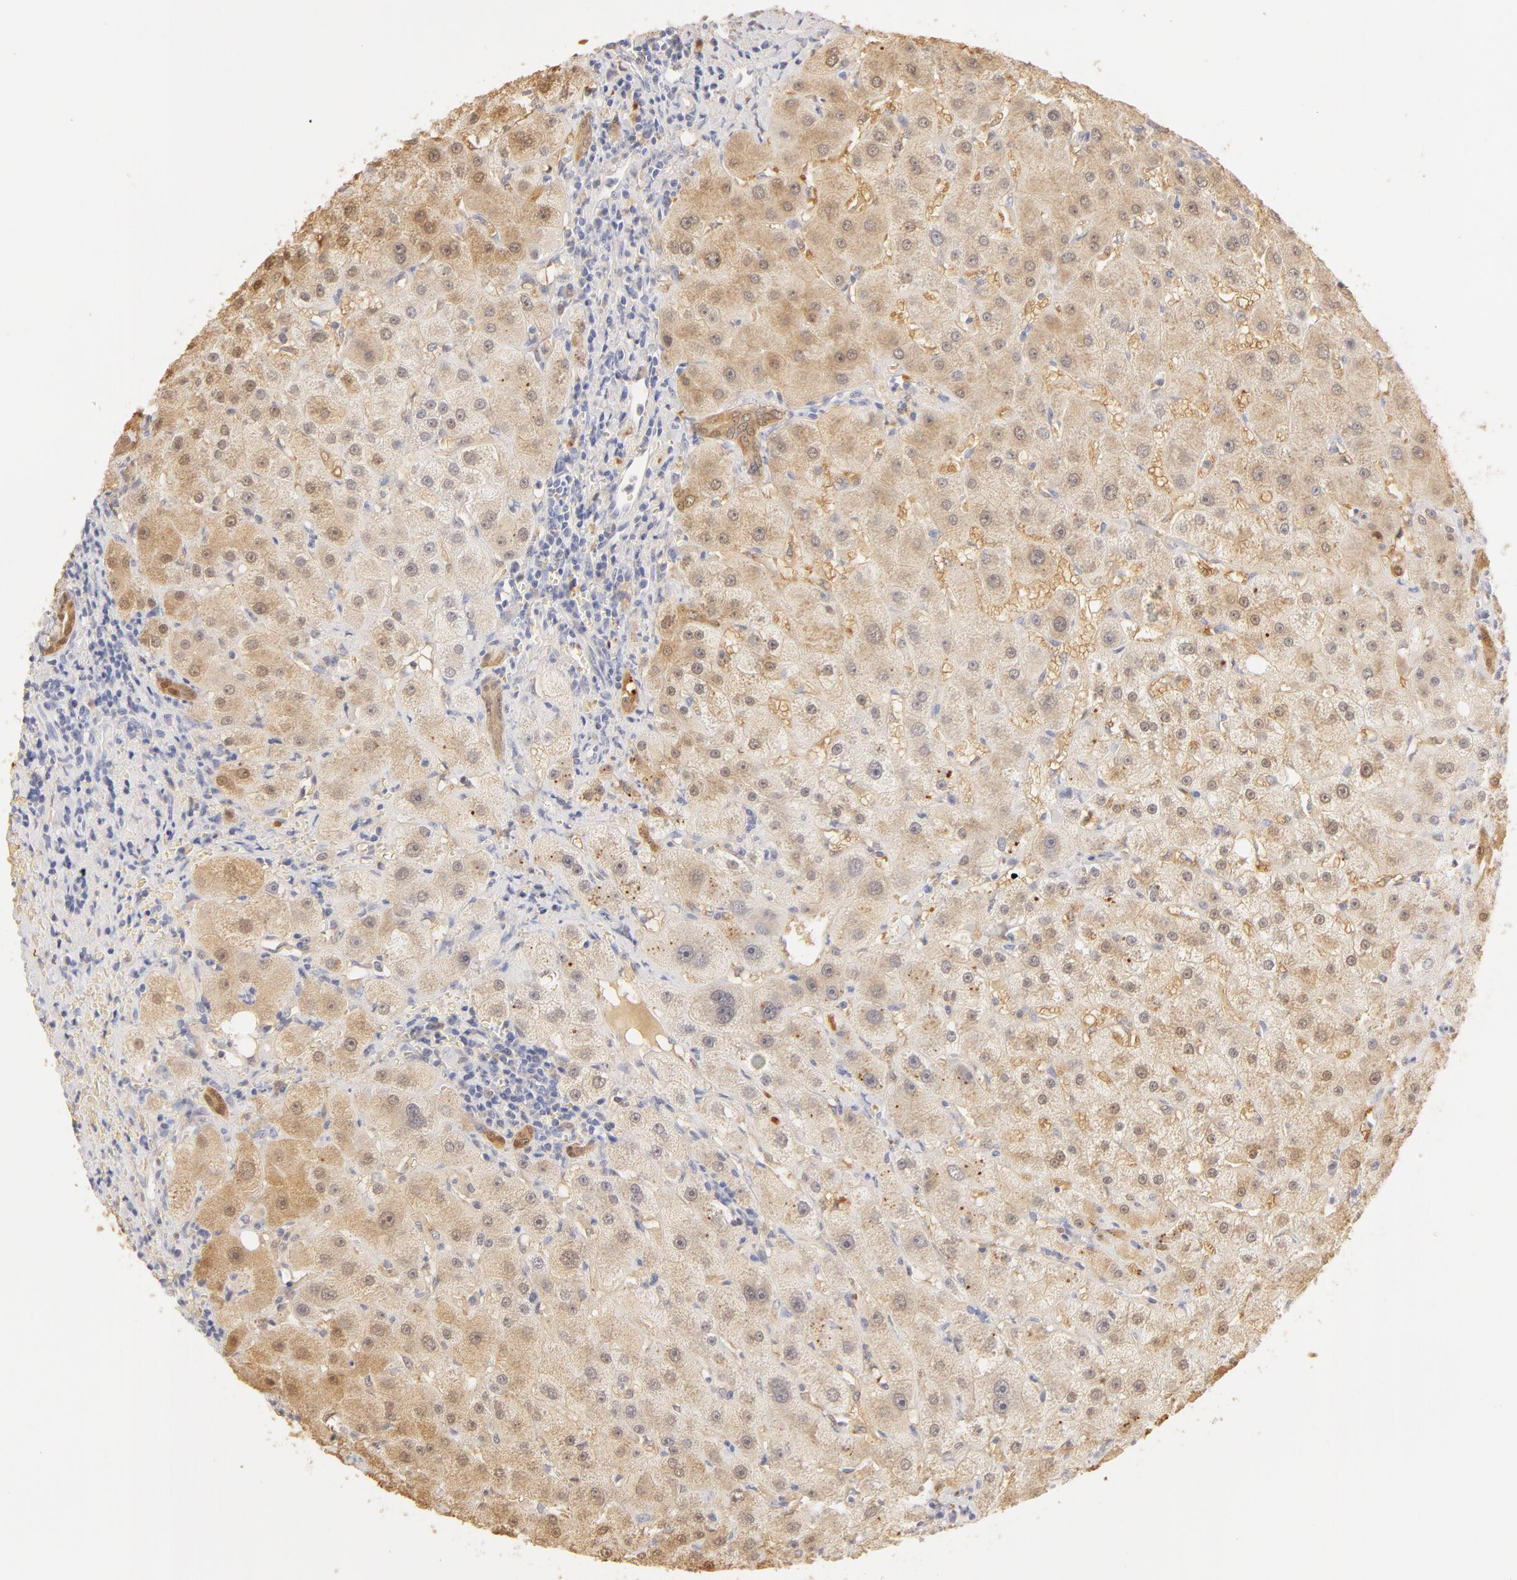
{"staining": {"intensity": "moderate", "quantity": ">75%", "location": "cytoplasmic/membranous,nuclear"}, "tissue": "liver", "cell_type": "Cholangiocytes", "image_type": "normal", "snomed": [{"axis": "morphology", "description": "Normal tissue, NOS"}, {"axis": "topography", "description": "Liver"}], "caption": "Liver stained with DAB (3,3'-diaminobenzidine) immunohistochemistry (IHC) demonstrates medium levels of moderate cytoplasmic/membranous,nuclear expression in approximately >75% of cholangiocytes.", "gene": "CA2", "patient": {"sex": "female", "age": 79}}